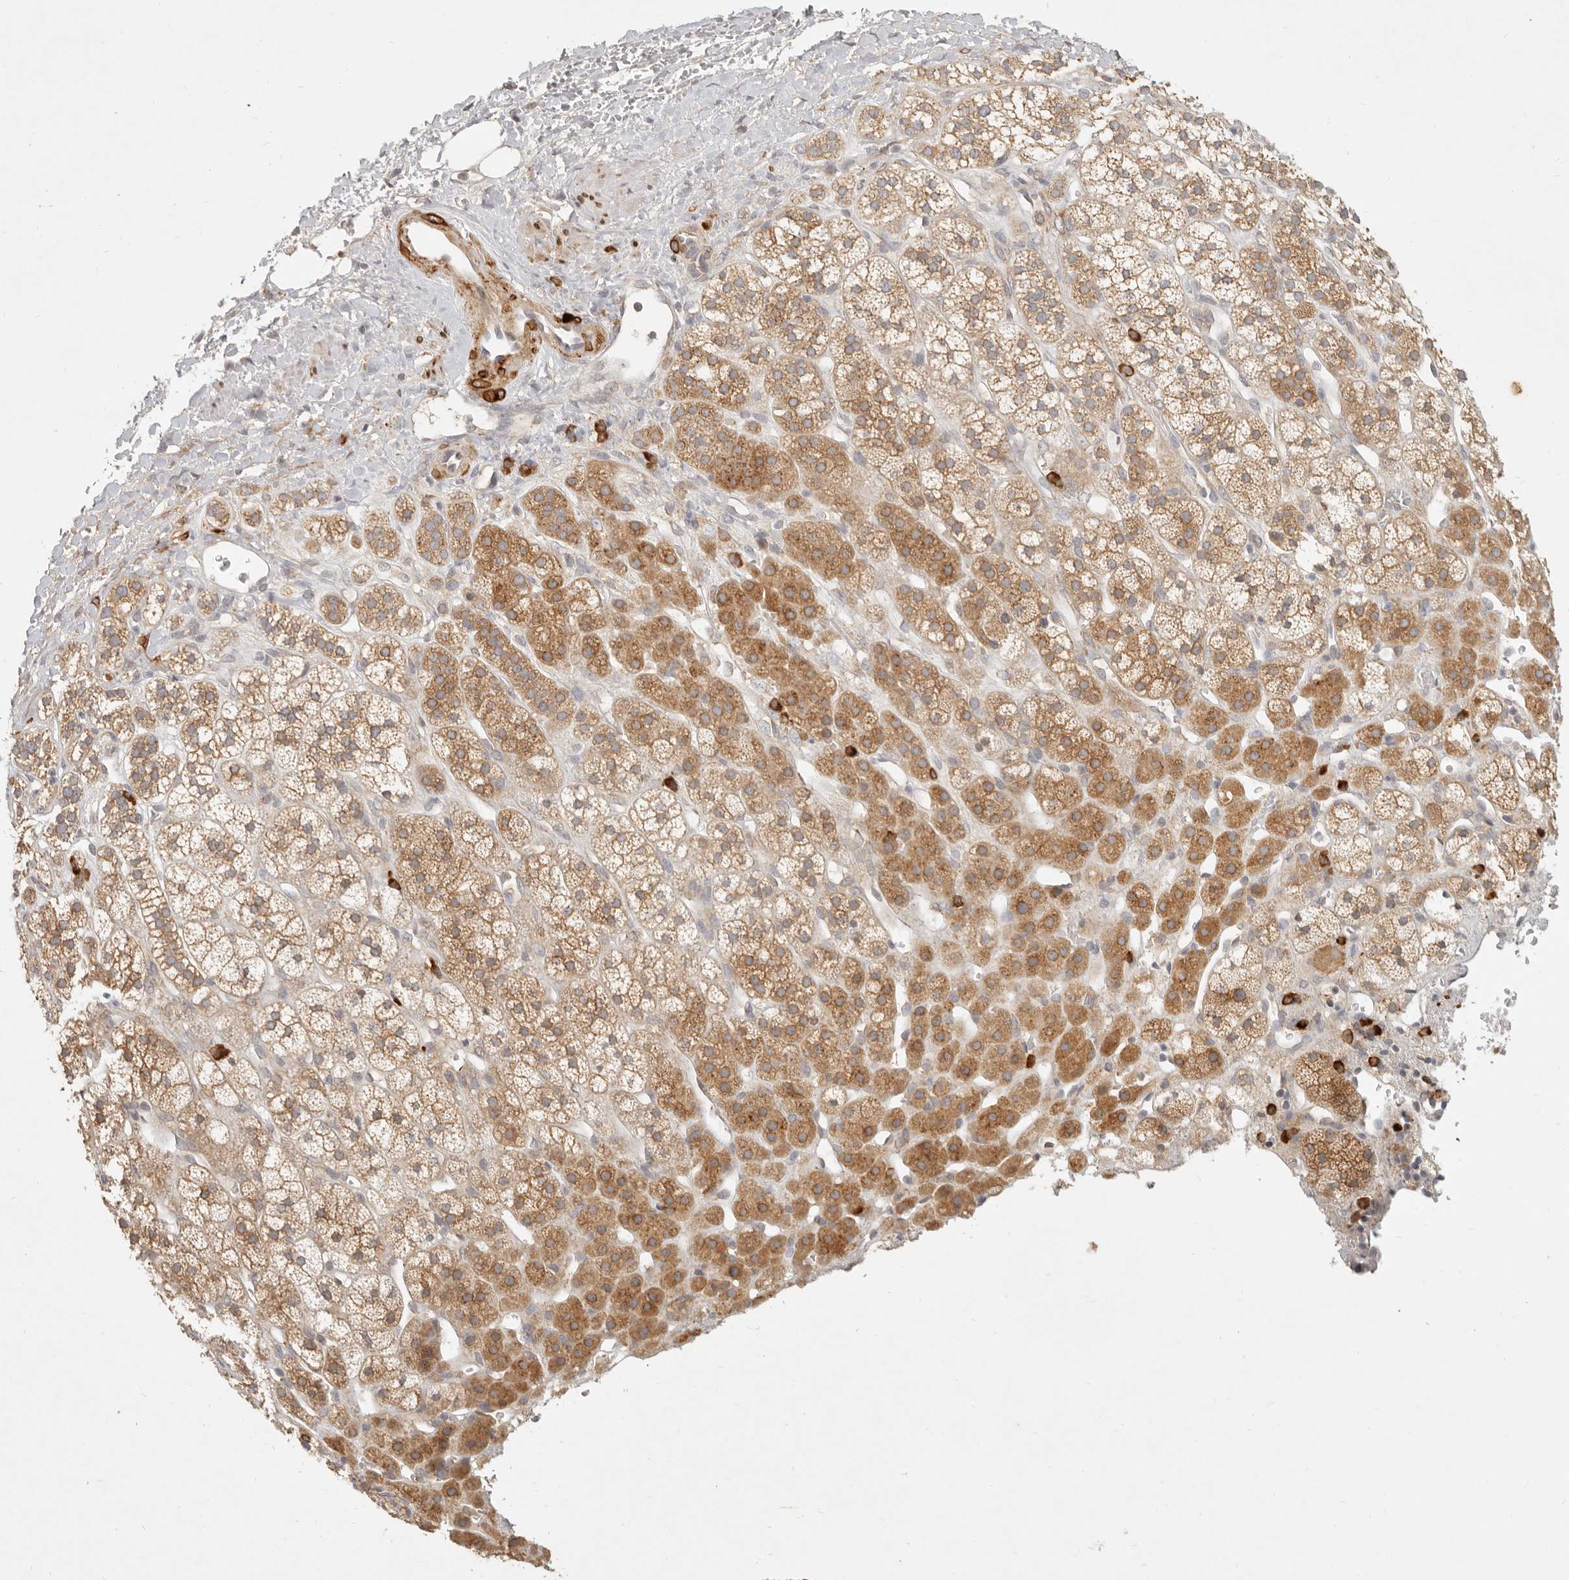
{"staining": {"intensity": "moderate", "quantity": ">75%", "location": "cytoplasmic/membranous"}, "tissue": "adrenal gland", "cell_type": "Glandular cells", "image_type": "normal", "snomed": [{"axis": "morphology", "description": "Normal tissue, NOS"}, {"axis": "topography", "description": "Adrenal gland"}], "caption": "DAB (3,3'-diaminobenzidine) immunohistochemical staining of unremarkable human adrenal gland exhibits moderate cytoplasmic/membranous protein expression in approximately >75% of glandular cells.", "gene": "PABPC4", "patient": {"sex": "male", "age": 56}}